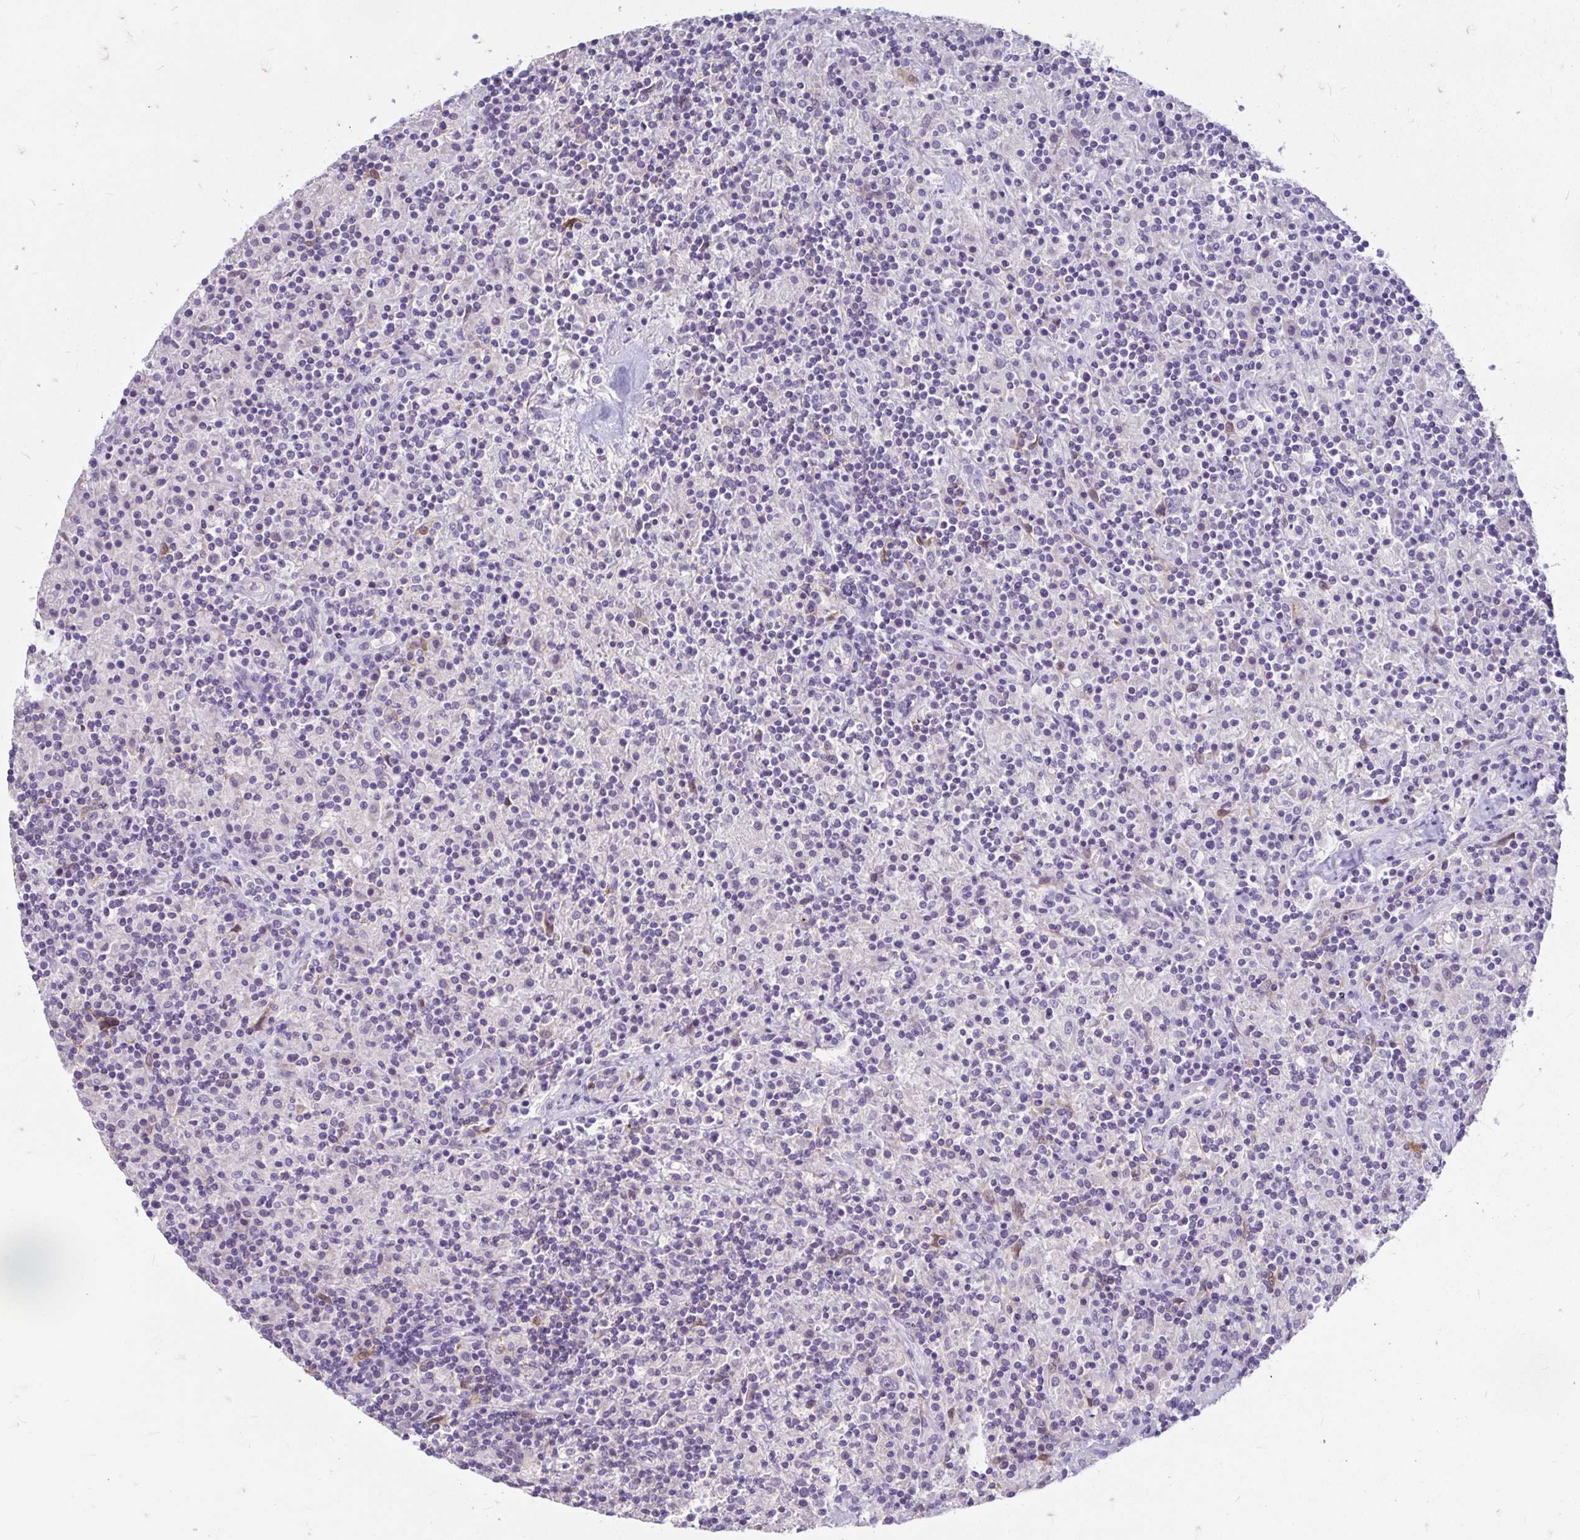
{"staining": {"intensity": "negative", "quantity": "none", "location": "none"}, "tissue": "lymphoma", "cell_type": "Tumor cells", "image_type": "cancer", "snomed": [{"axis": "morphology", "description": "Hodgkin's disease, NOS"}, {"axis": "topography", "description": "Lymph node"}], "caption": "This is an immunohistochemistry micrograph of Hodgkin's disease. There is no expression in tumor cells.", "gene": "ADH1A", "patient": {"sex": "male", "age": 70}}